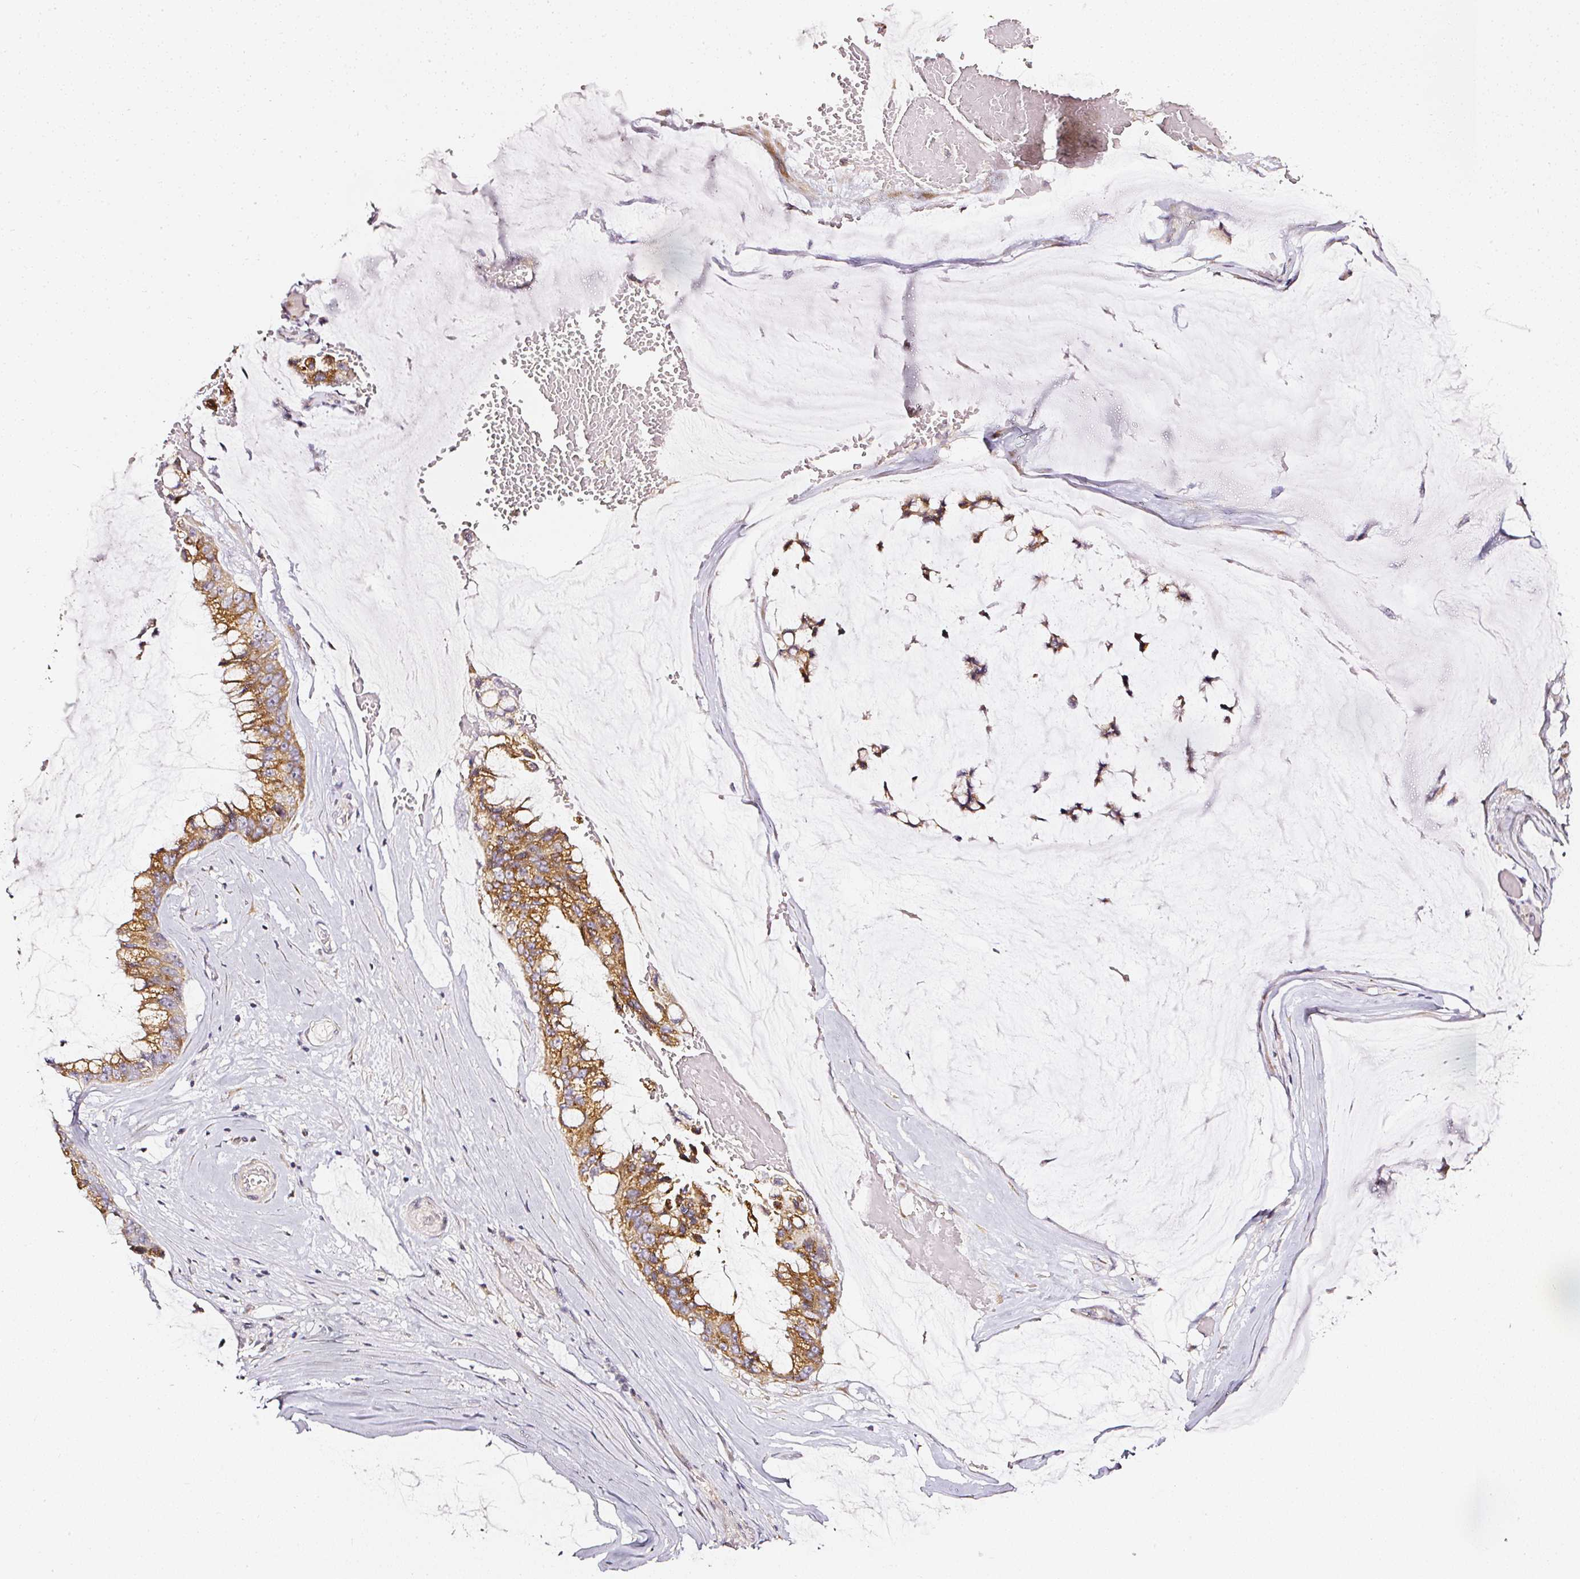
{"staining": {"intensity": "moderate", "quantity": ">75%", "location": "cytoplasmic/membranous"}, "tissue": "ovarian cancer", "cell_type": "Tumor cells", "image_type": "cancer", "snomed": [{"axis": "morphology", "description": "Cystadenocarcinoma, mucinous, NOS"}, {"axis": "topography", "description": "Ovary"}], "caption": "This histopathology image demonstrates immunohistochemistry staining of human ovarian cancer (mucinous cystadenocarcinoma), with medium moderate cytoplasmic/membranous staining in about >75% of tumor cells.", "gene": "NTRK1", "patient": {"sex": "female", "age": 39}}